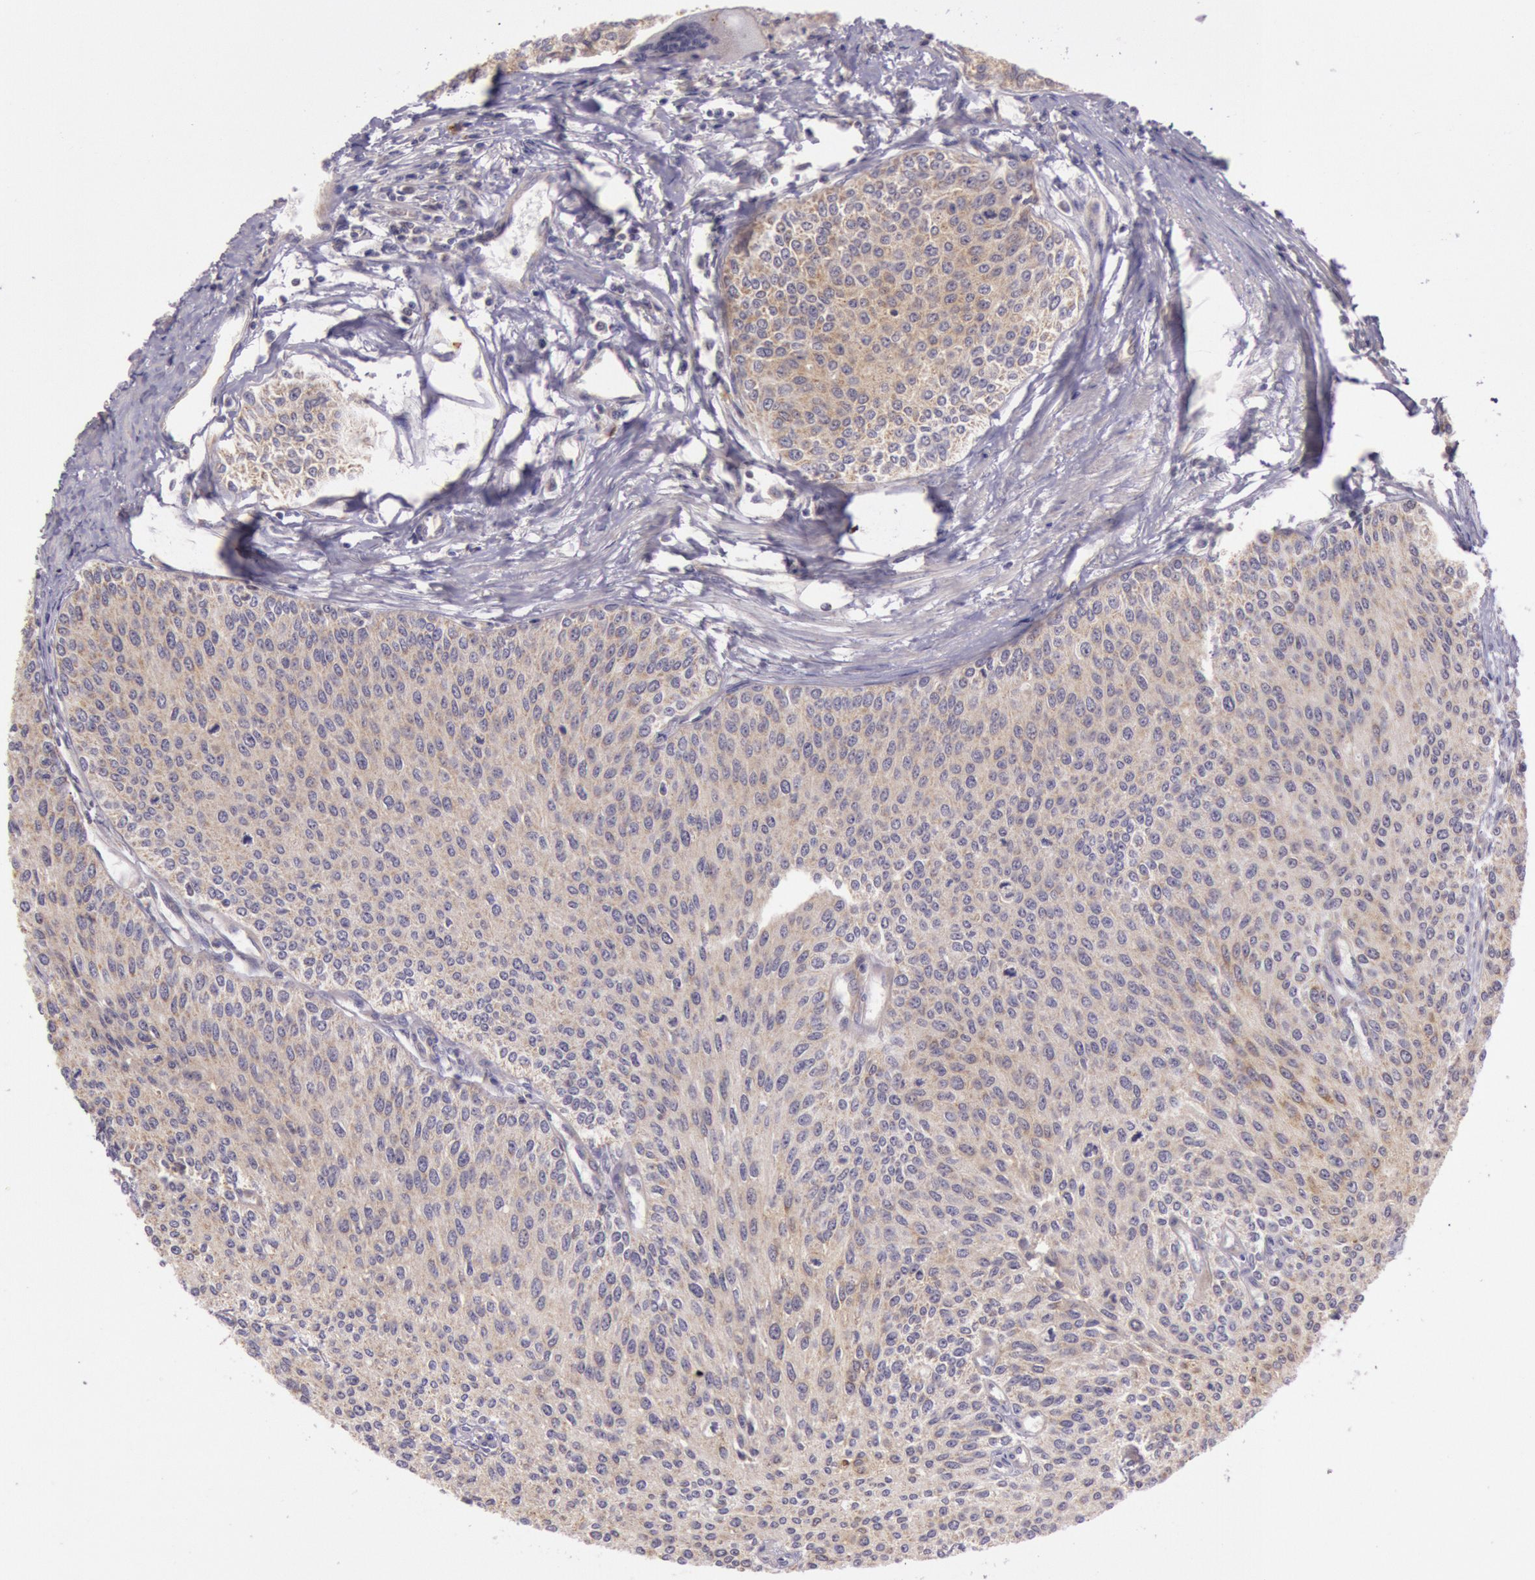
{"staining": {"intensity": "moderate", "quantity": ">75%", "location": "cytoplasmic/membranous"}, "tissue": "urothelial cancer", "cell_type": "Tumor cells", "image_type": "cancer", "snomed": [{"axis": "morphology", "description": "Urothelial carcinoma, Low grade"}, {"axis": "topography", "description": "Urinary bladder"}], "caption": "Low-grade urothelial carcinoma stained with DAB IHC demonstrates medium levels of moderate cytoplasmic/membranous positivity in about >75% of tumor cells.", "gene": "CDK16", "patient": {"sex": "female", "age": 73}}